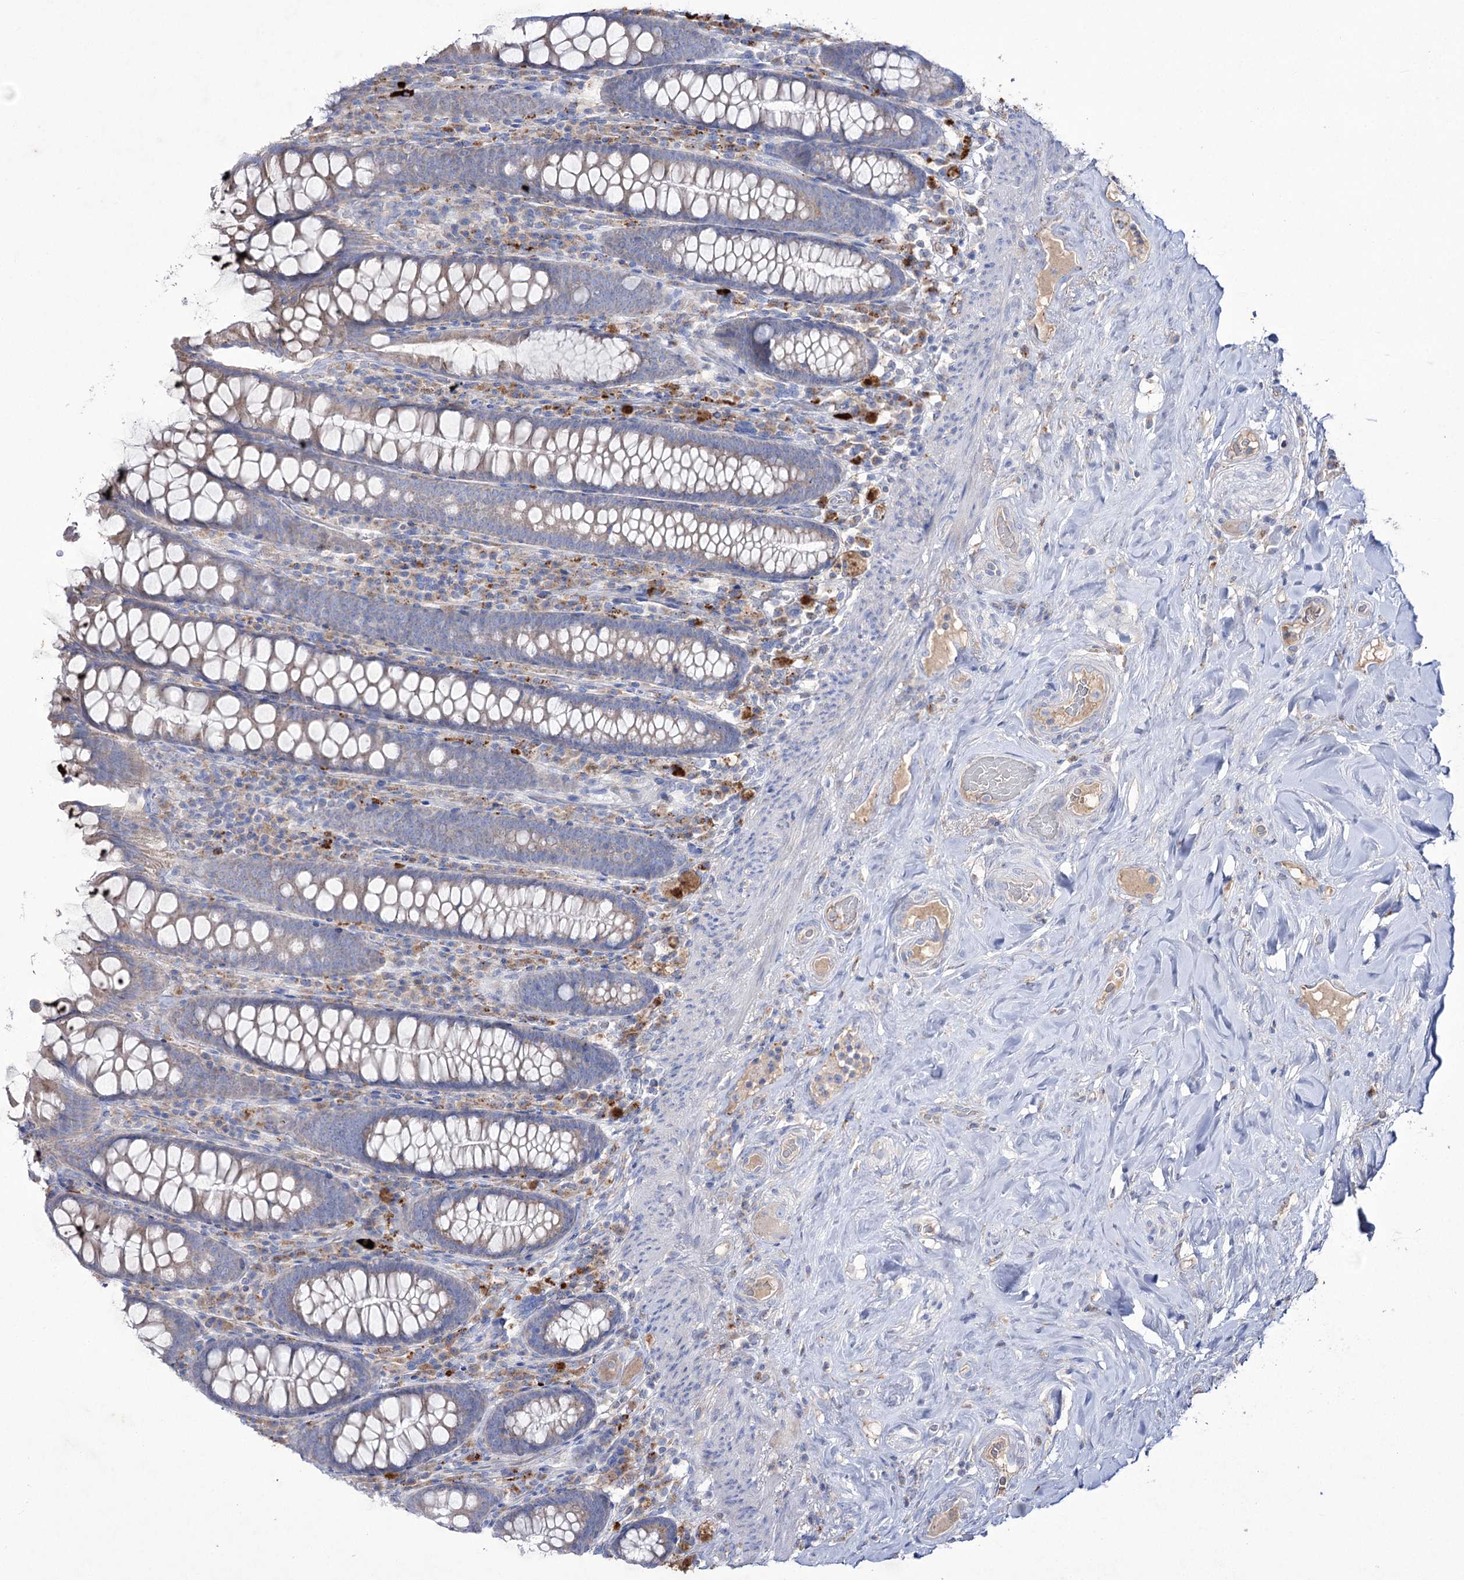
{"staining": {"intensity": "negative", "quantity": "none", "location": "none"}, "tissue": "colon", "cell_type": "Endothelial cells", "image_type": "normal", "snomed": [{"axis": "morphology", "description": "Normal tissue, NOS"}, {"axis": "topography", "description": "Colon"}], "caption": "Protein analysis of normal colon reveals no significant staining in endothelial cells. (Brightfield microscopy of DAB (3,3'-diaminobenzidine) IHC at high magnification).", "gene": "NAGLU", "patient": {"sex": "female", "age": 79}}